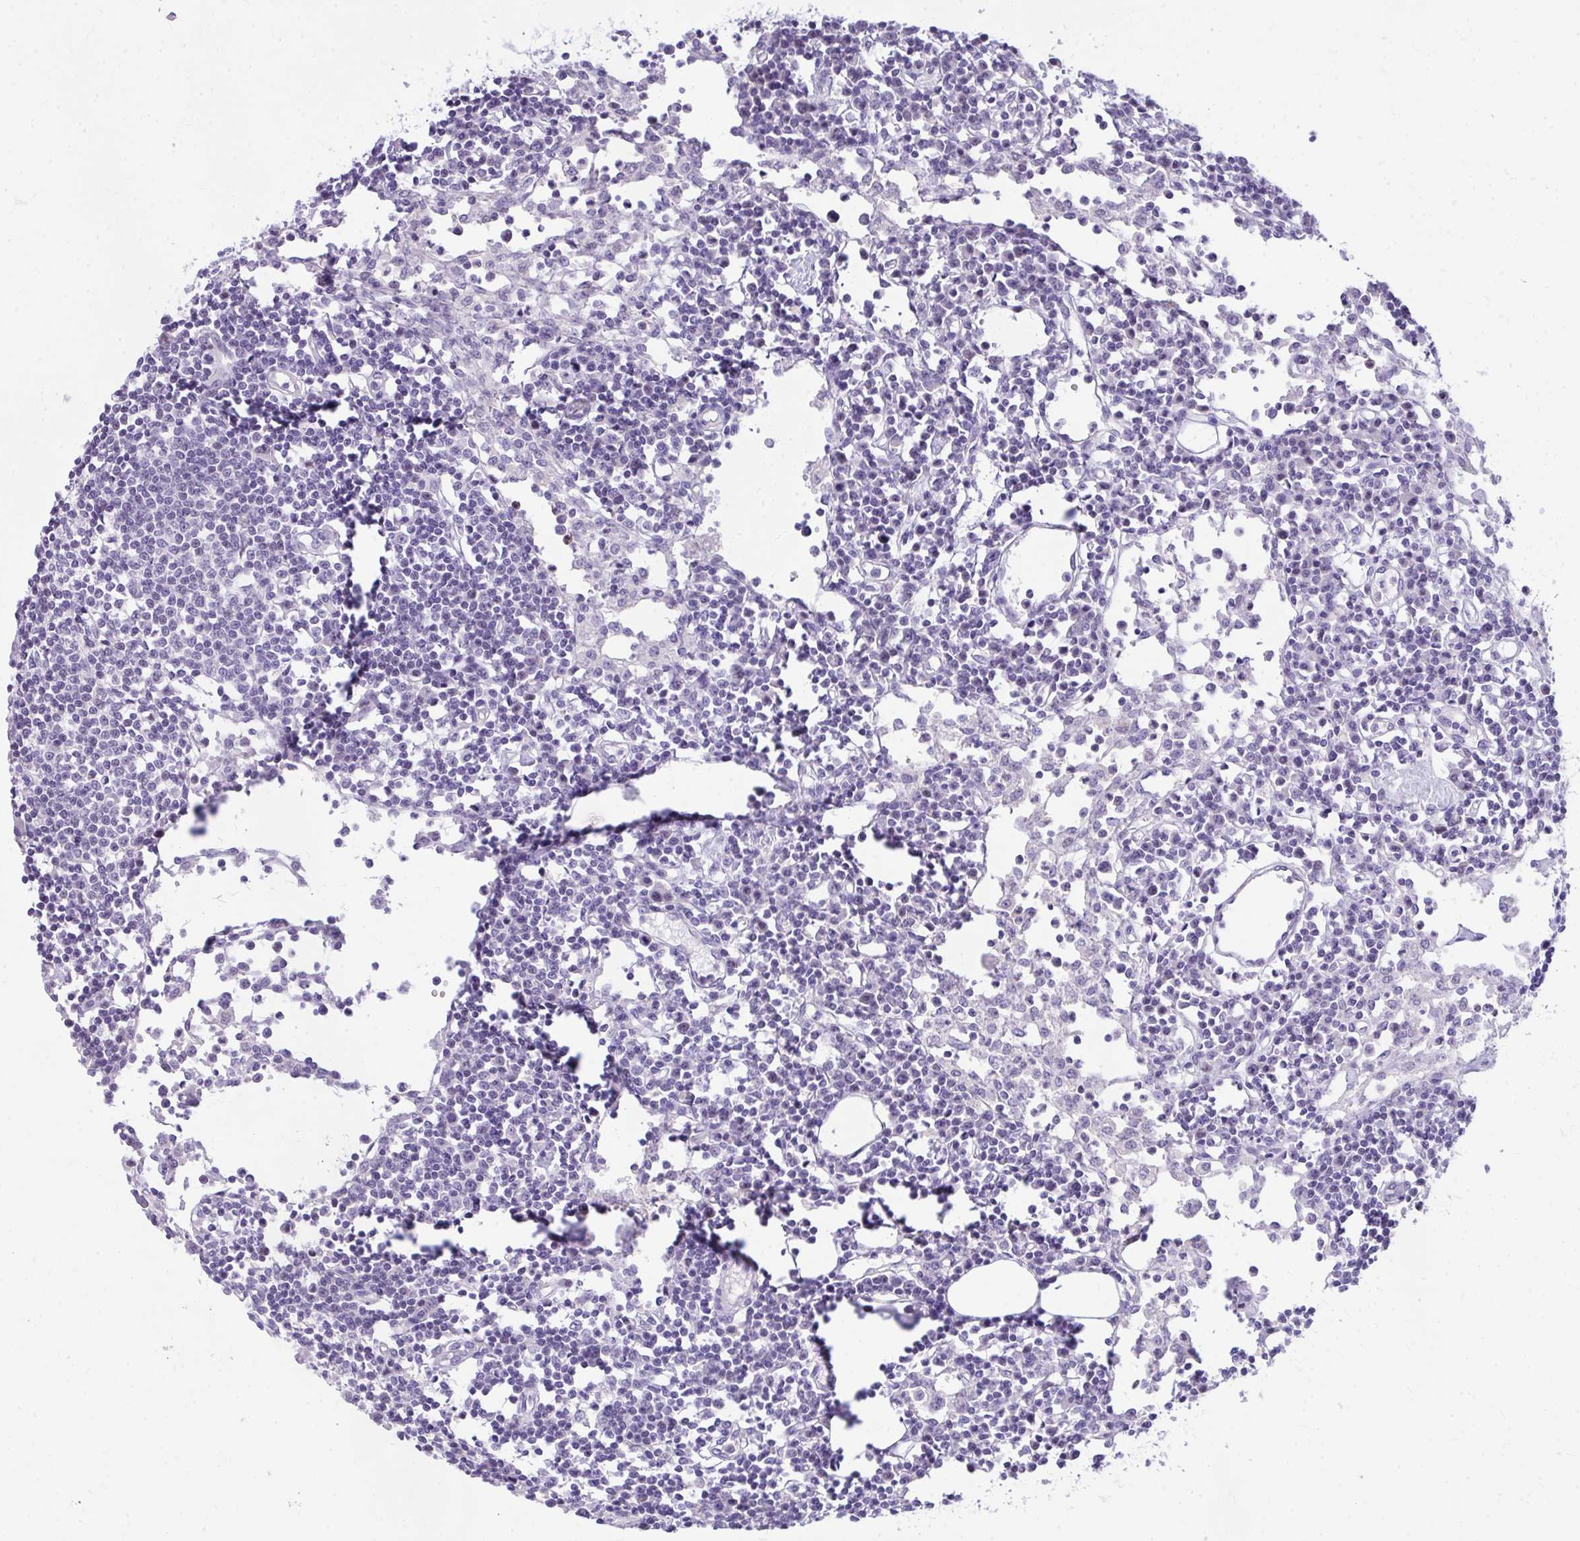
{"staining": {"intensity": "negative", "quantity": "none", "location": "none"}, "tissue": "lymph node", "cell_type": "Germinal center cells", "image_type": "normal", "snomed": [{"axis": "morphology", "description": "Normal tissue, NOS"}, {"axis": "topography", "description": "Lymph node"}], "caption": "Germinal center cells are negative for protein expression in unremarkable human lymph node. (DAB immunohistochemistry, high magnification).", "gene": "EID3", "patient": {"sex": "female", "age": 78}}